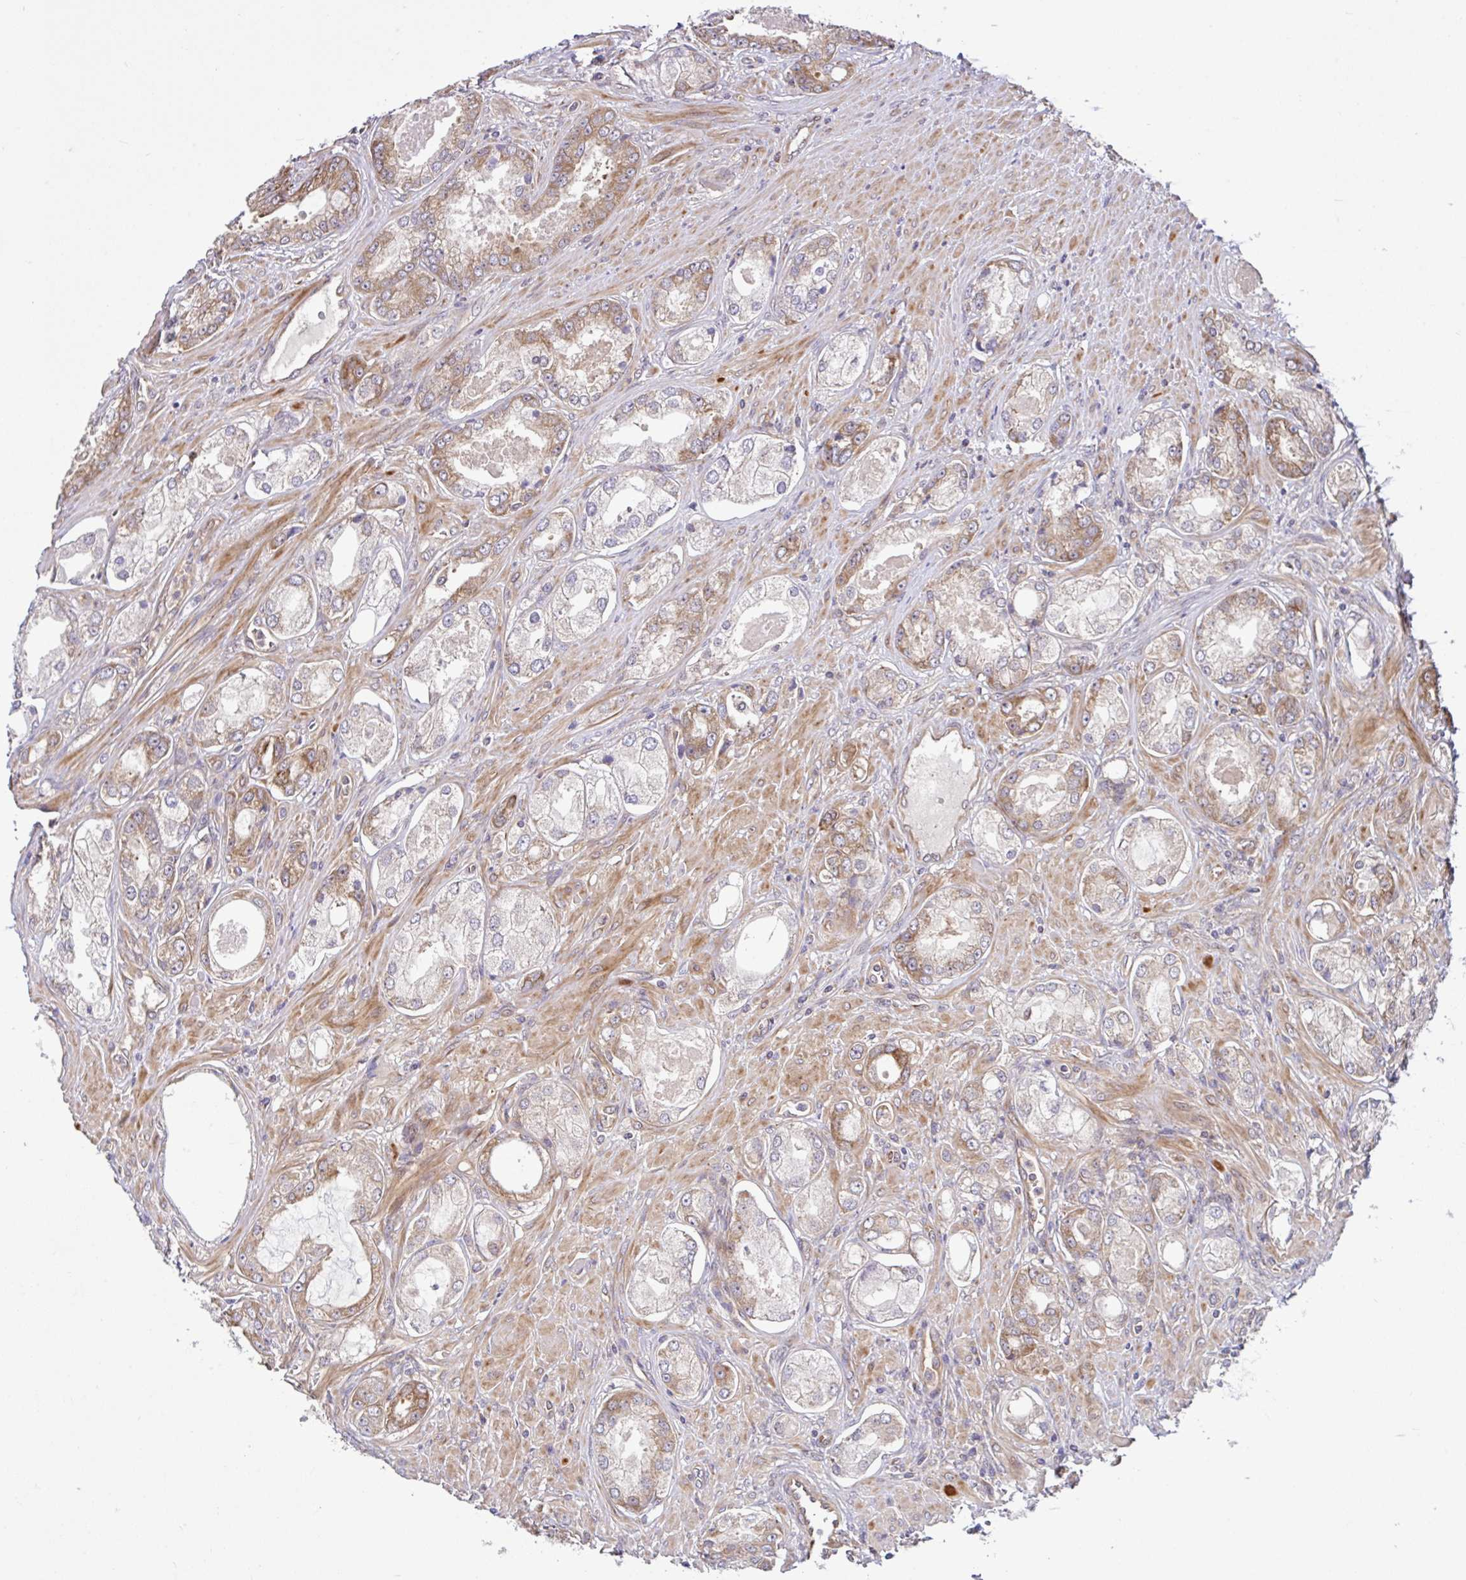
{"staining": {"intensity": "moderate", "quantity": "25%-75%", "location": "cytoplasmic/membranous"}, "tissue": "prostate cancer", "cell_type": "Tumor cells", "image_type": "cancer", "snomed": [{"axis": "morphology", "description": "Adenocarcinoma, Low grade"}, {"axis": "topography", "description": "Prostate"}], "caption": "Immunohistochemical staining of prostate cancer (adenocarcinoma (low-grade)) displays medium levels of moderate cytoplasmic/membranous protein staining in approximately 25%-75% of tumor cells.", "gene": "NTPCR", "patient": {"sex": "male", "age": 68}}